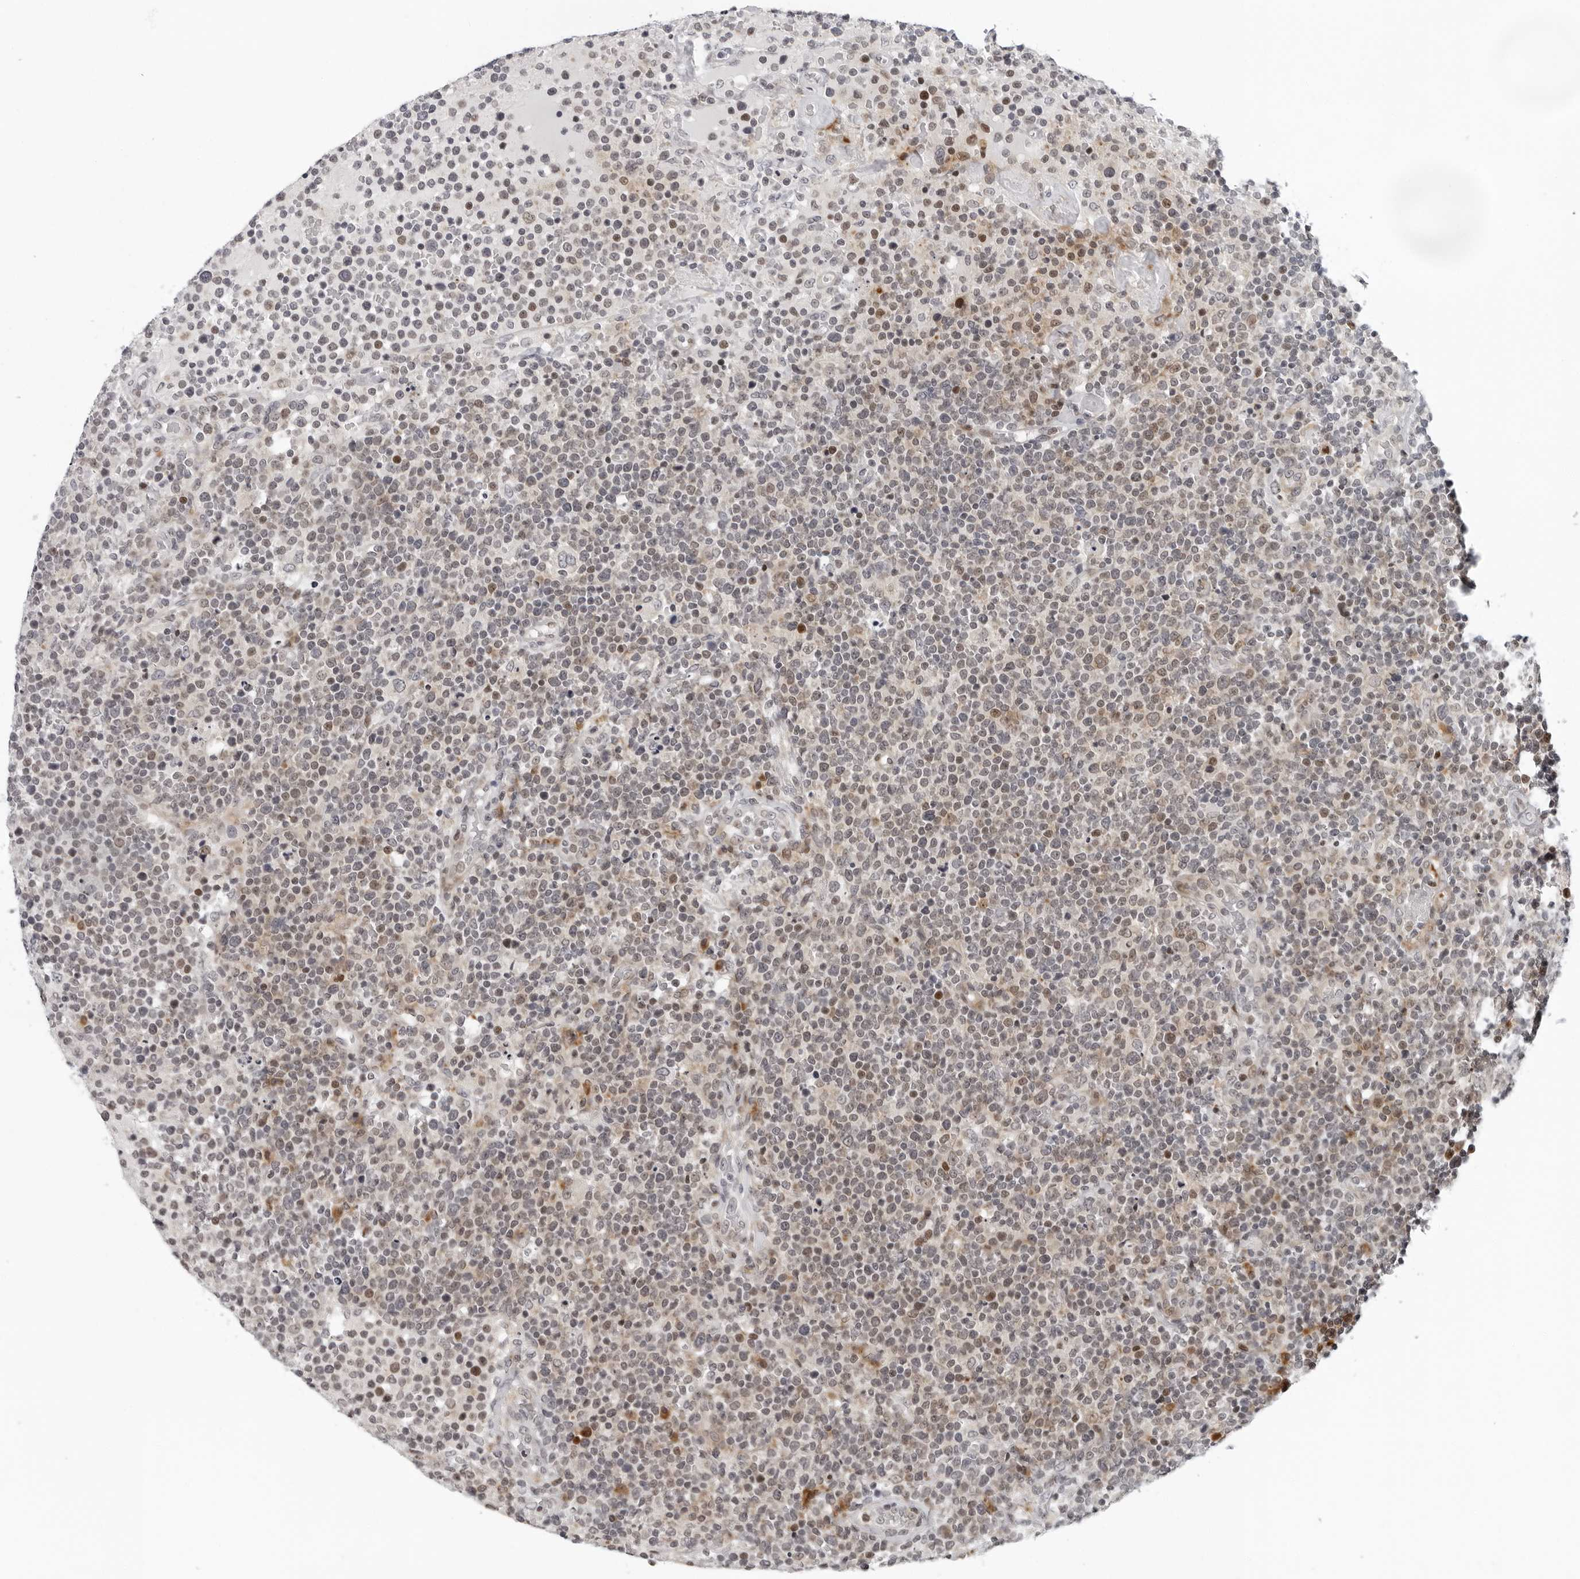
{"staining": {"intensity": "moderate", "quantity": "<25%", "location": "nuclear"}, "tissue": "lymphoma", "cell_type": "Tumor cells", "image_type": "cancer", "snomed": [{"axis": "morphology", "description": "Malignant lymphoma, non-Hodgkin's type, High grade"}, {"axis": "topography", "description": "Lymph node"}], "caption": "Immunohistochemical staining of human lymphoma demonstrates moderate nuclear protein positivity in approximately <25% of tumor cells.", "gene": "PIP4K2C", "patient": {"sex": "male", "age": 61}}